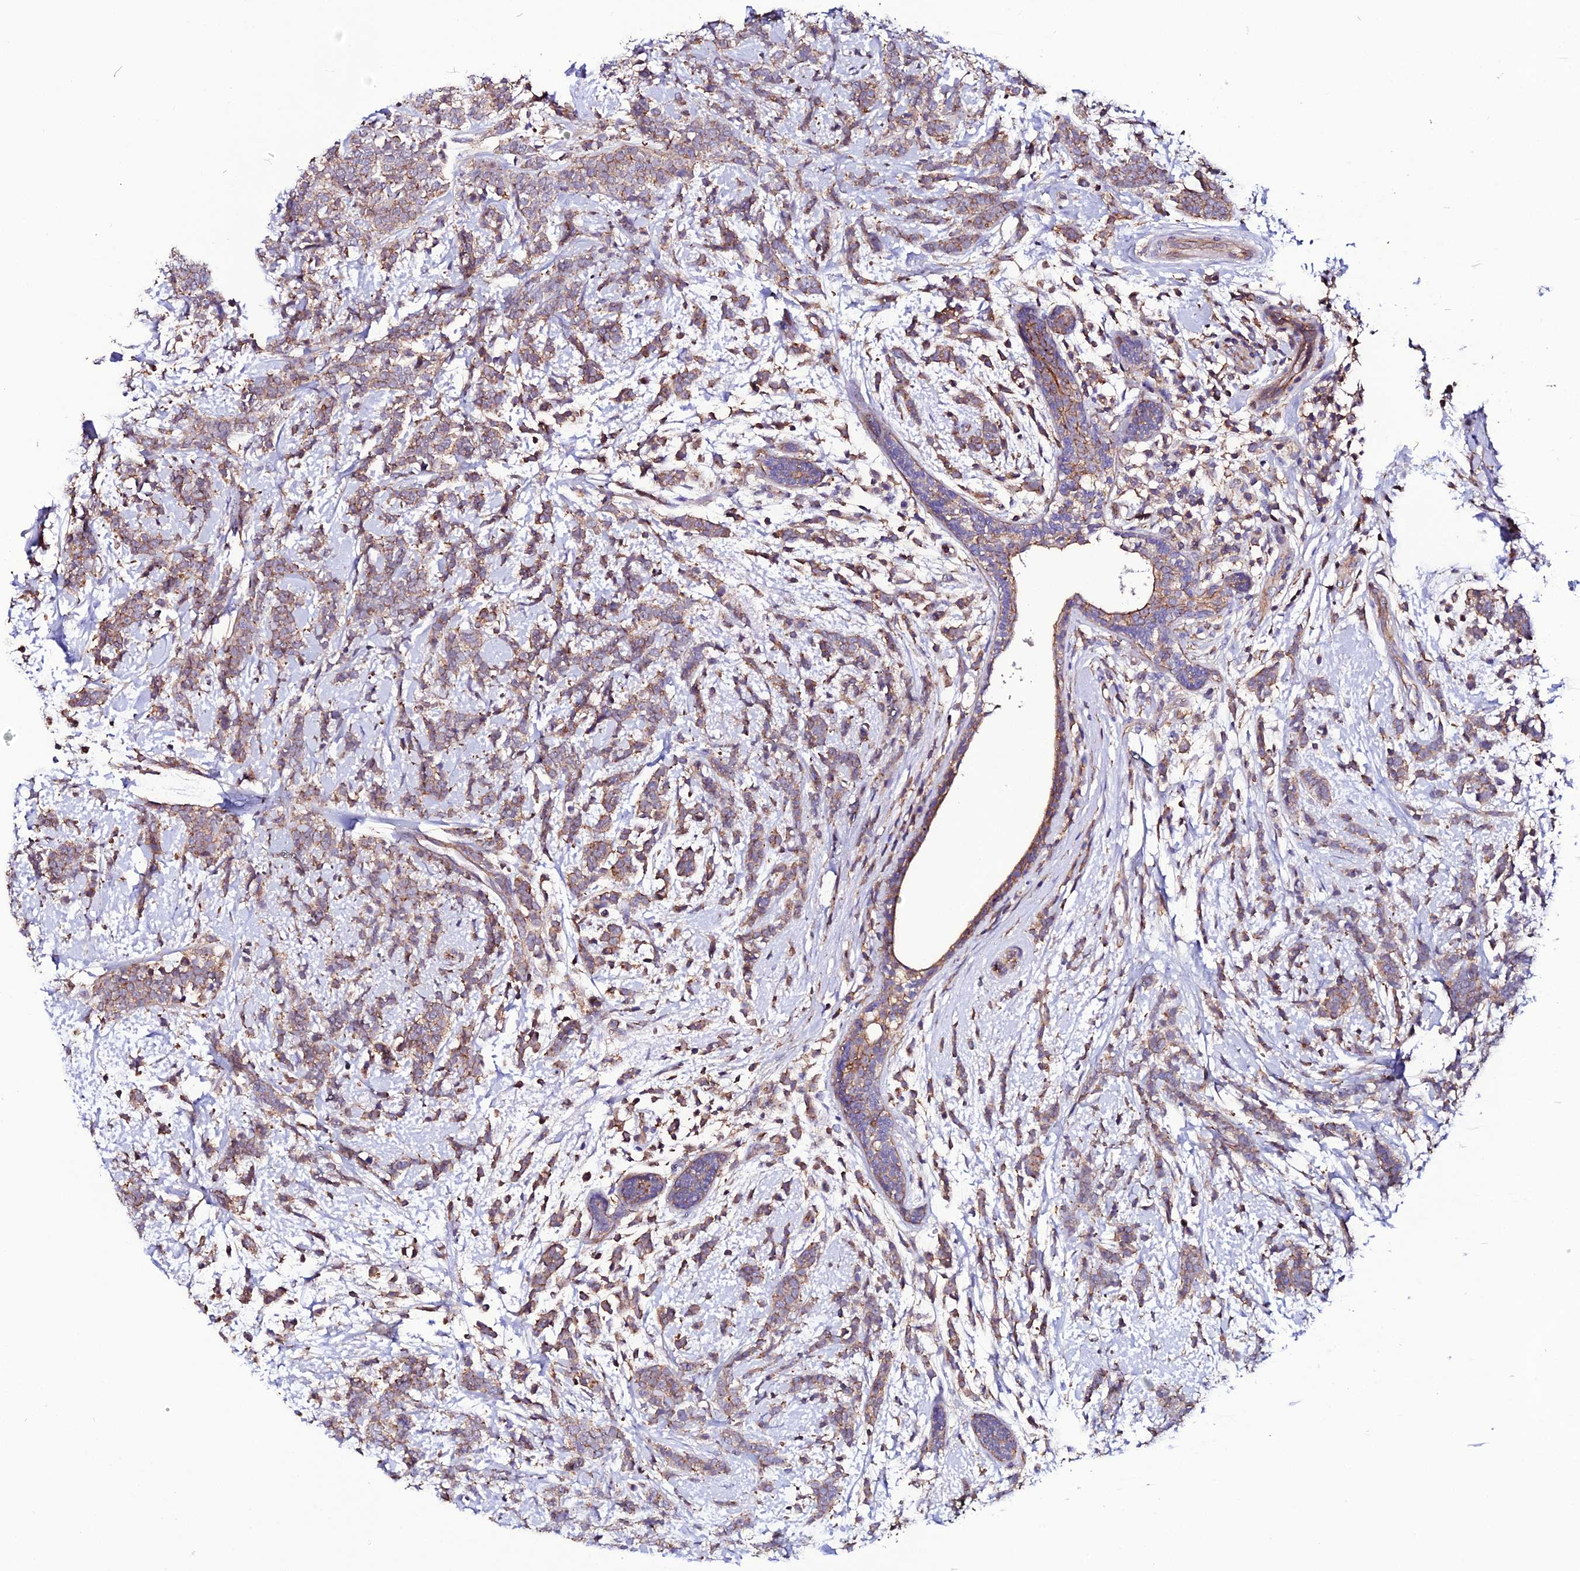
{"staining": {"intensity": "moderate", "quantity": ">75%", "location": "cytoplasmic/membranous"}, "tissue": "breast cancer", "cell_type": "Tumor cells", "image_type": "cancer", "snomed": [{"axis": "morphology", "description": "Lobular carcinoma"}, {"axis": "topography", "description": "Breast"}], "caption": "Moderate cytoplasmic/membranous protein positivity is seen in about >75% of tumor cells in breast cancer (lobular carcinoma).", "gene": "USP17L15", "patient": {"sex": "female", "age": 58}}